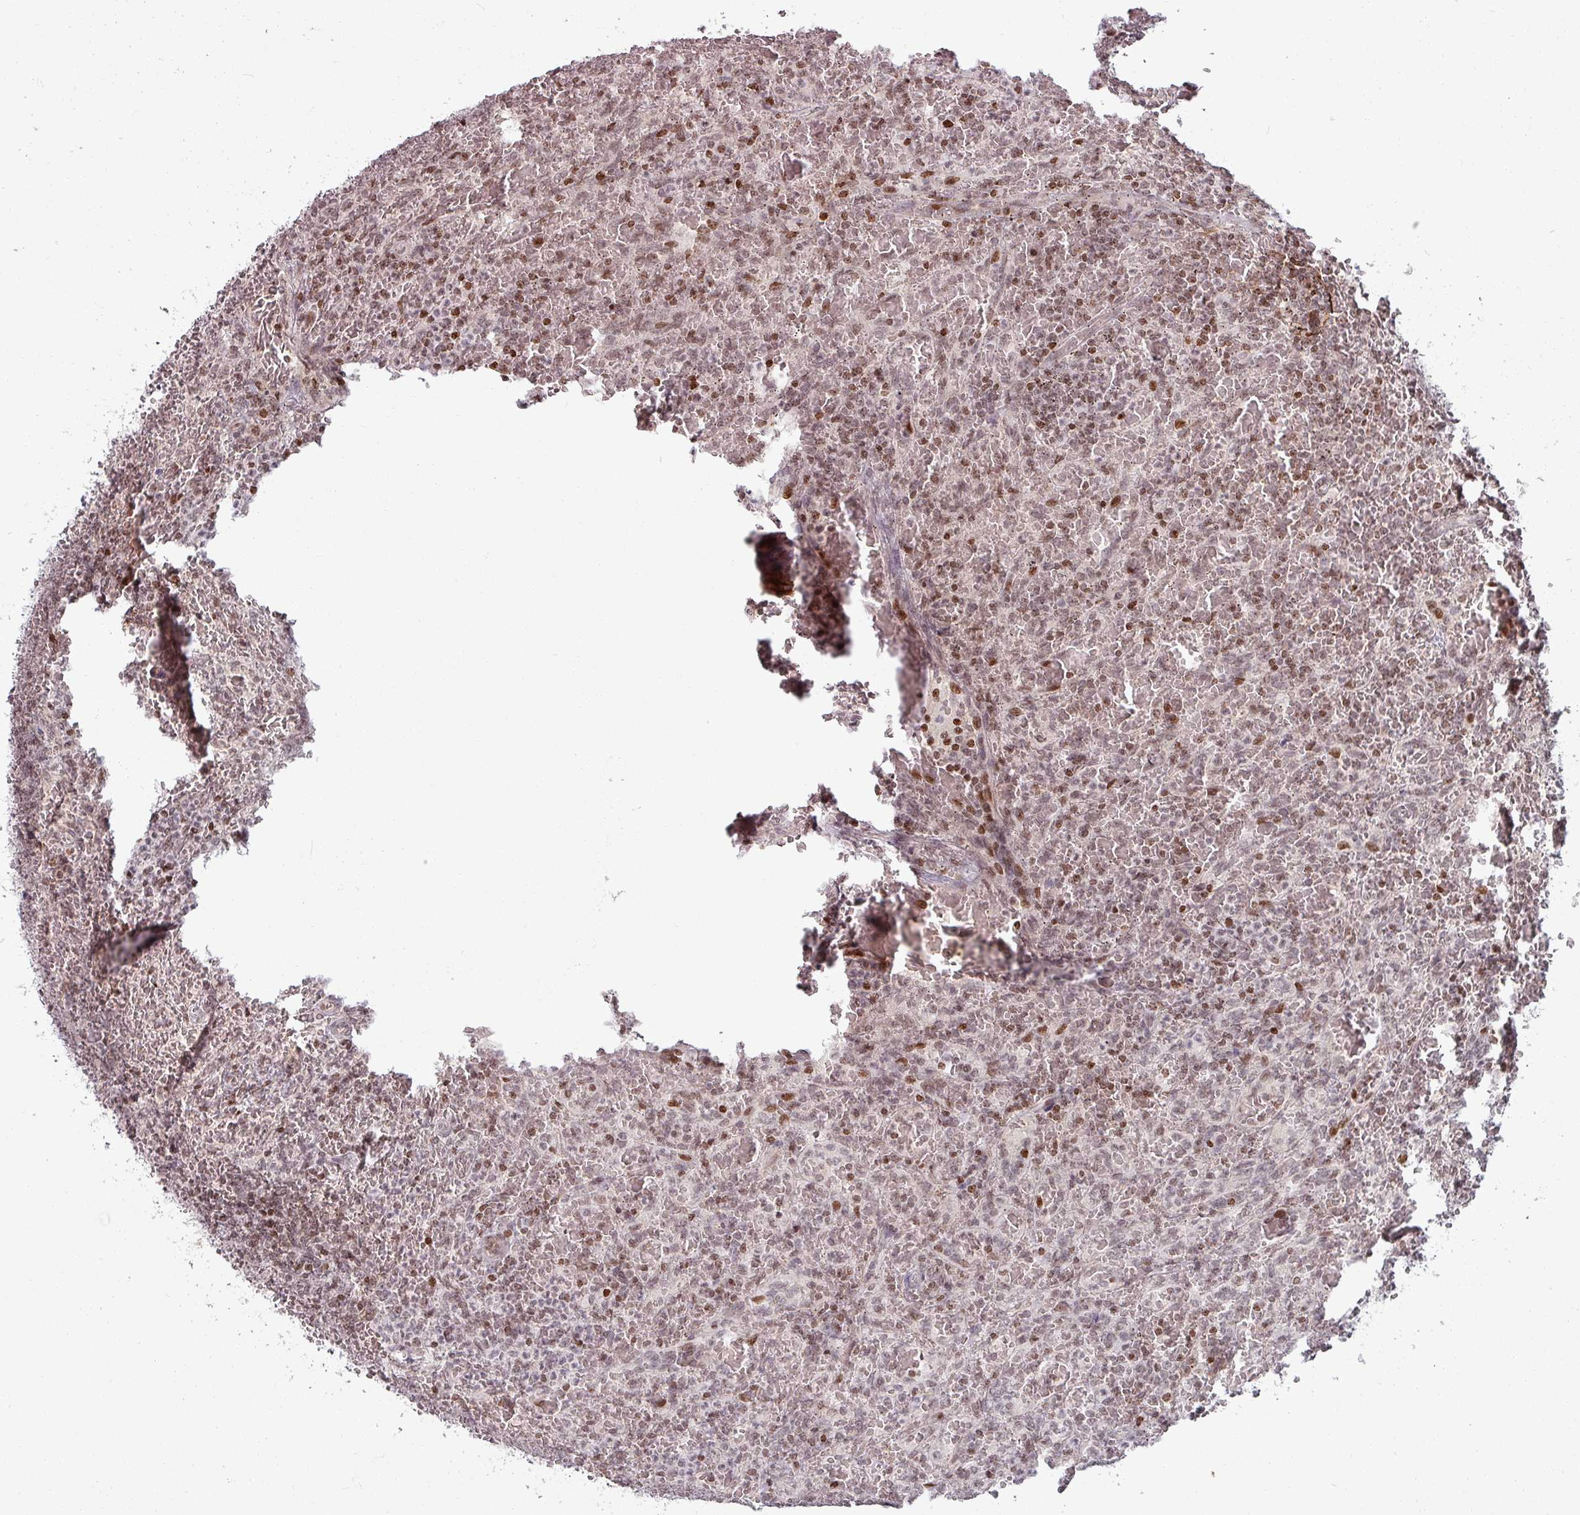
{"staining": {"intensity": "moderate", "quantity": ">75%", "location": "nuclear"}, "tissue": "lymphoma", "cell_type": "Tumor cells", "image_type": "cancer", "snomed": [{"axis": "morphology", "description": "Malignant lymphoma, non-Hodgkin's type, Low grade"}, {"axis": "topography", "description": "Spleen"}], "caption": "IHC micrograph of neoplastic tissue: malignant lymphoma, non-Hodgkin's type (low-grade) stained using IHC demonstrates medium levels of moderate protein expression localized specifically in the nuclear of tumor cells, appearing as a nuclear brown color.", "gene": "NCOR1", "patient": {"sex": "female", "age": 64}}